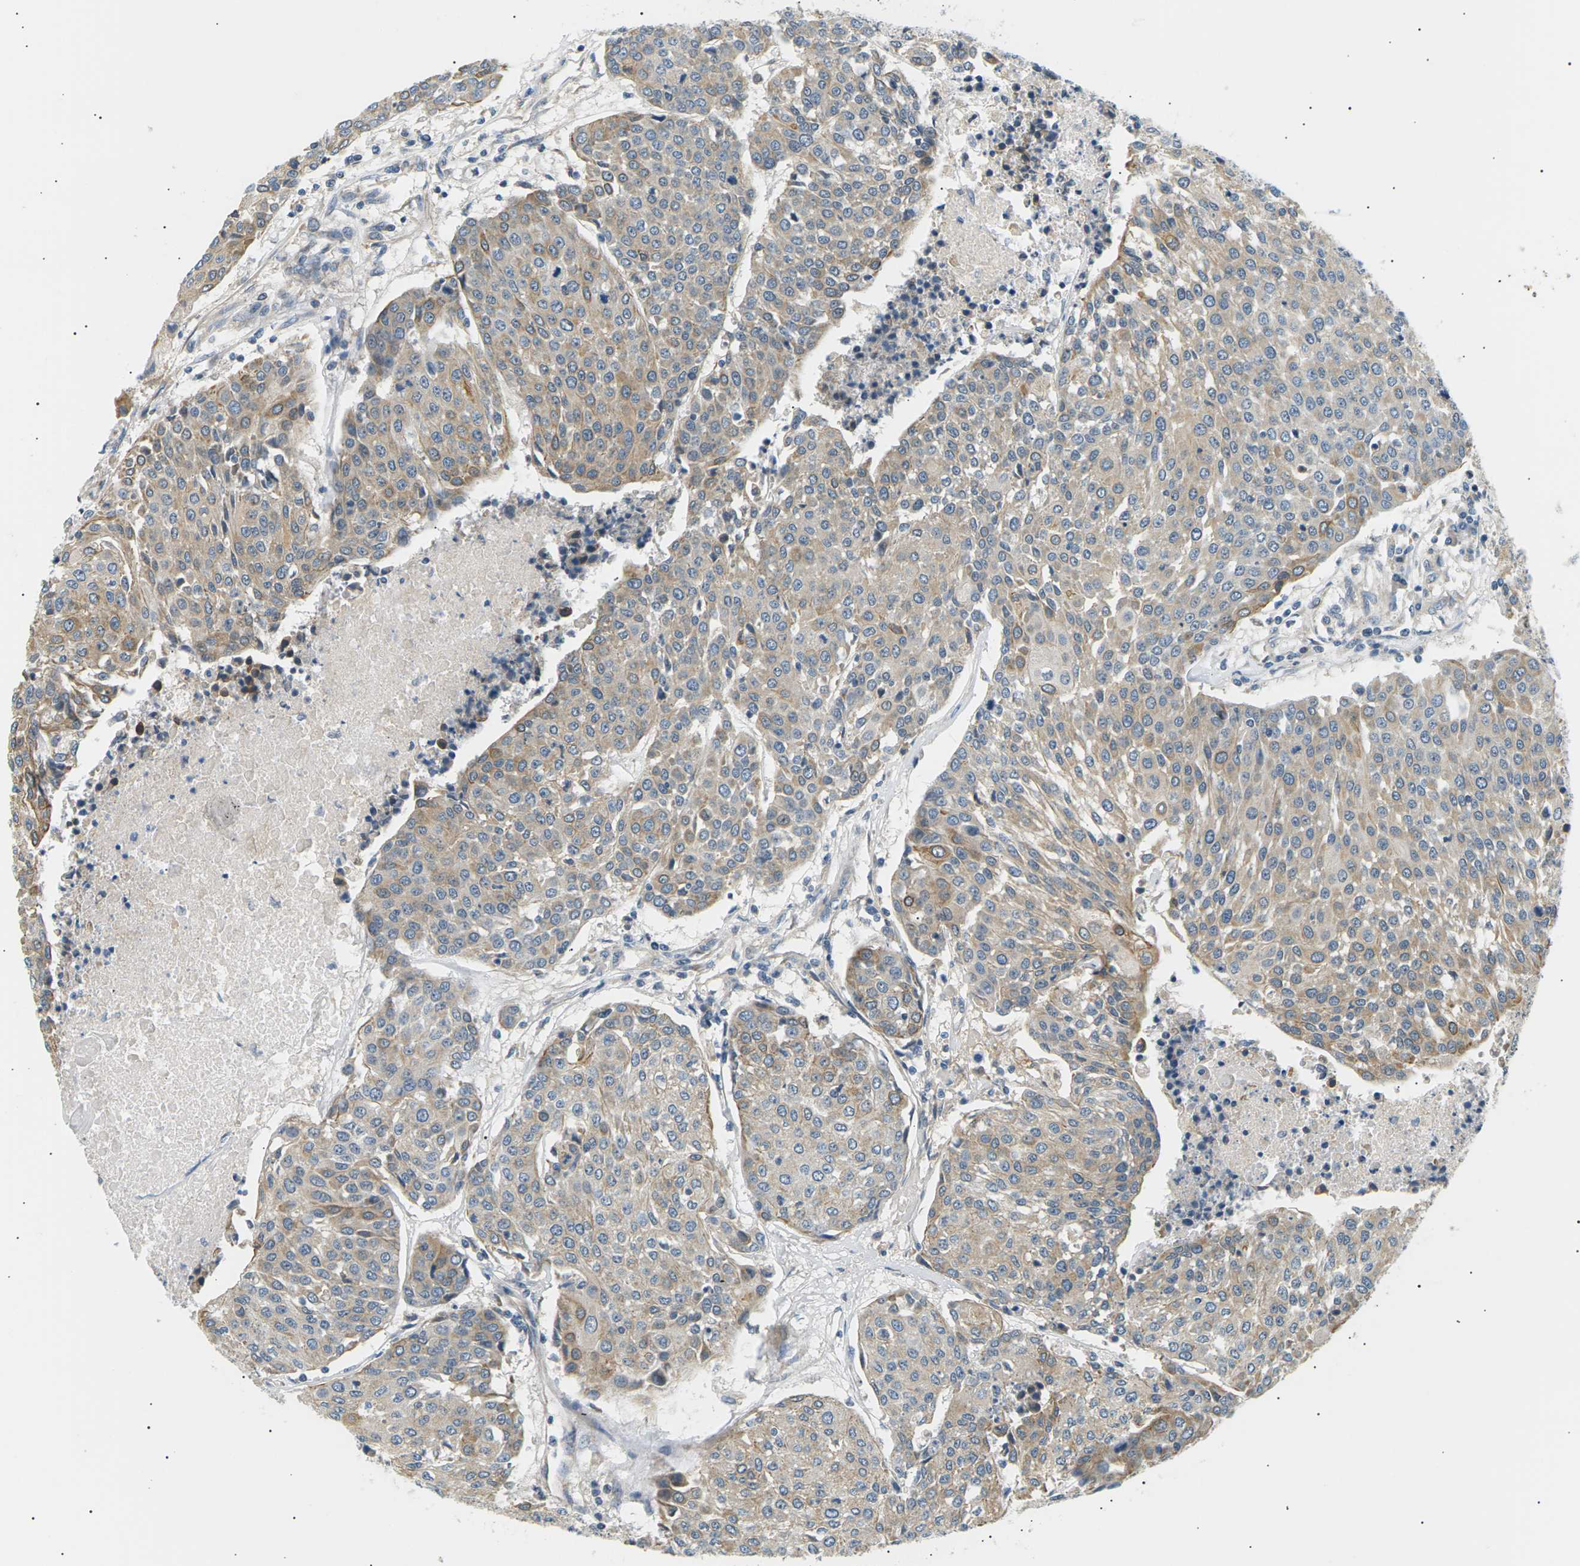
{"staining": {"intensity": "moderate", "quantity": "25%-75%", "location": "cytoplasmic/membranous"}, "tissue": "urothelial cancer", "cell_type": "Tumor cells", "image_type": "cancer", "snomed": [{"axis": "morphology", "description": "Urothelial carcinoma, High grade"}, {"axis": "topography", "description": "Urinary bladder"}], "caption": "Urothelial carcinoma (high-grade) was stained to show a protein in brown. There is medium levels of moderate cytoplasmic/membranous expression in approximately 25%-75% of tumor cells.", "gene": "TBC1D8", "patient": {"sex": "female", "age": 85}}